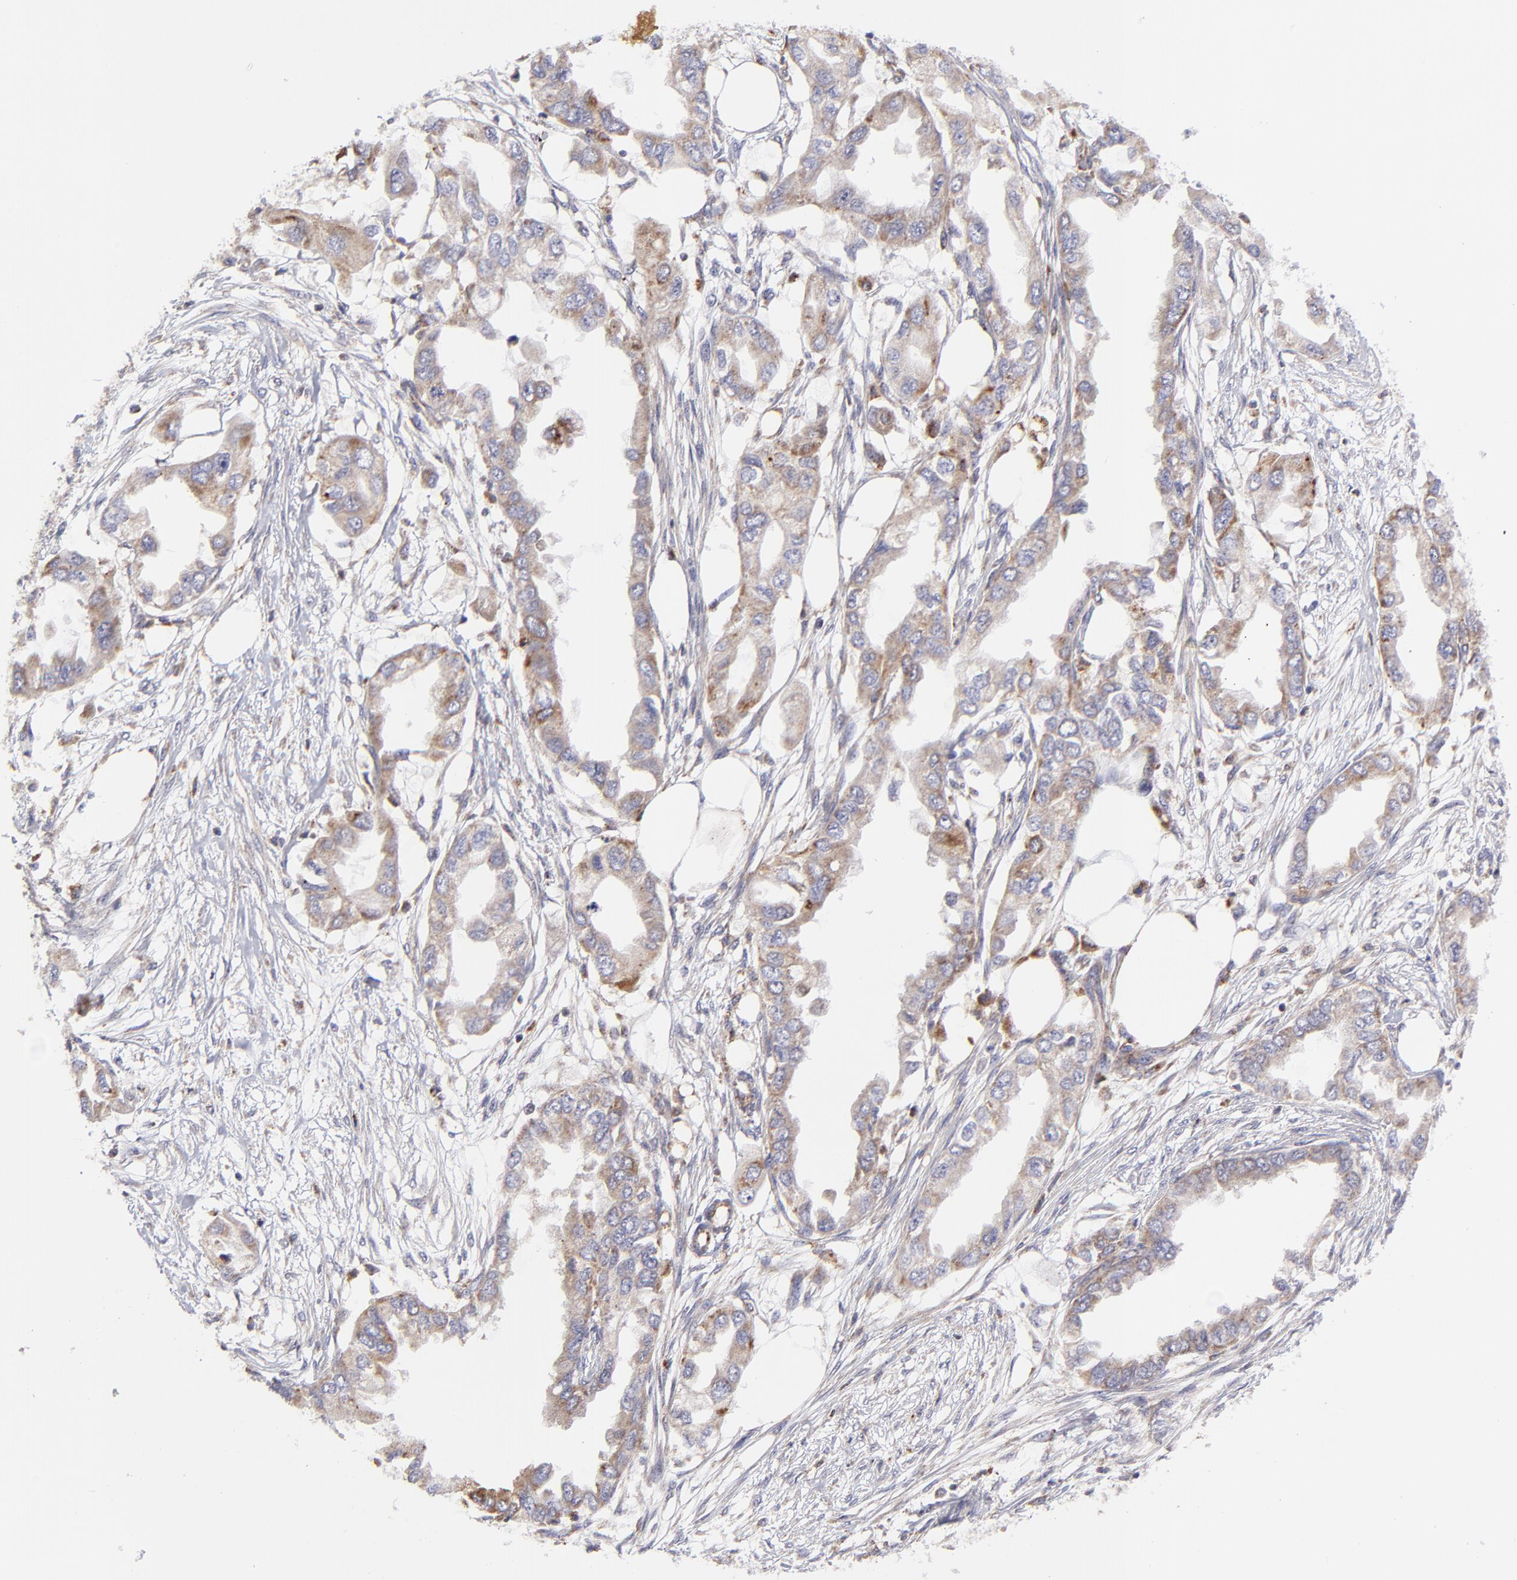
{"staining": {"intensity": "weak", "quantity": ">75%", "location": "cytoplasmic/membranous"}, "tissue": "endometrial cancer", "cell_type": "Tumor cells", "image_type": "cancer", "snomed": [{"axis": "morphology", "description": "Adenocarcinoma, NOS"}, {"axis": "topography", "description": "Endometrium"}], "caption": "This histopathology image exhibits immunohistochemistry (IHC) staining of endometrial adenocarcinoma, with low weak cytoplasmic/membranous staining in about >75% of tumor cells.", "gene": "MAP2K7", "patient": {"sex": "female", "age": 67}}